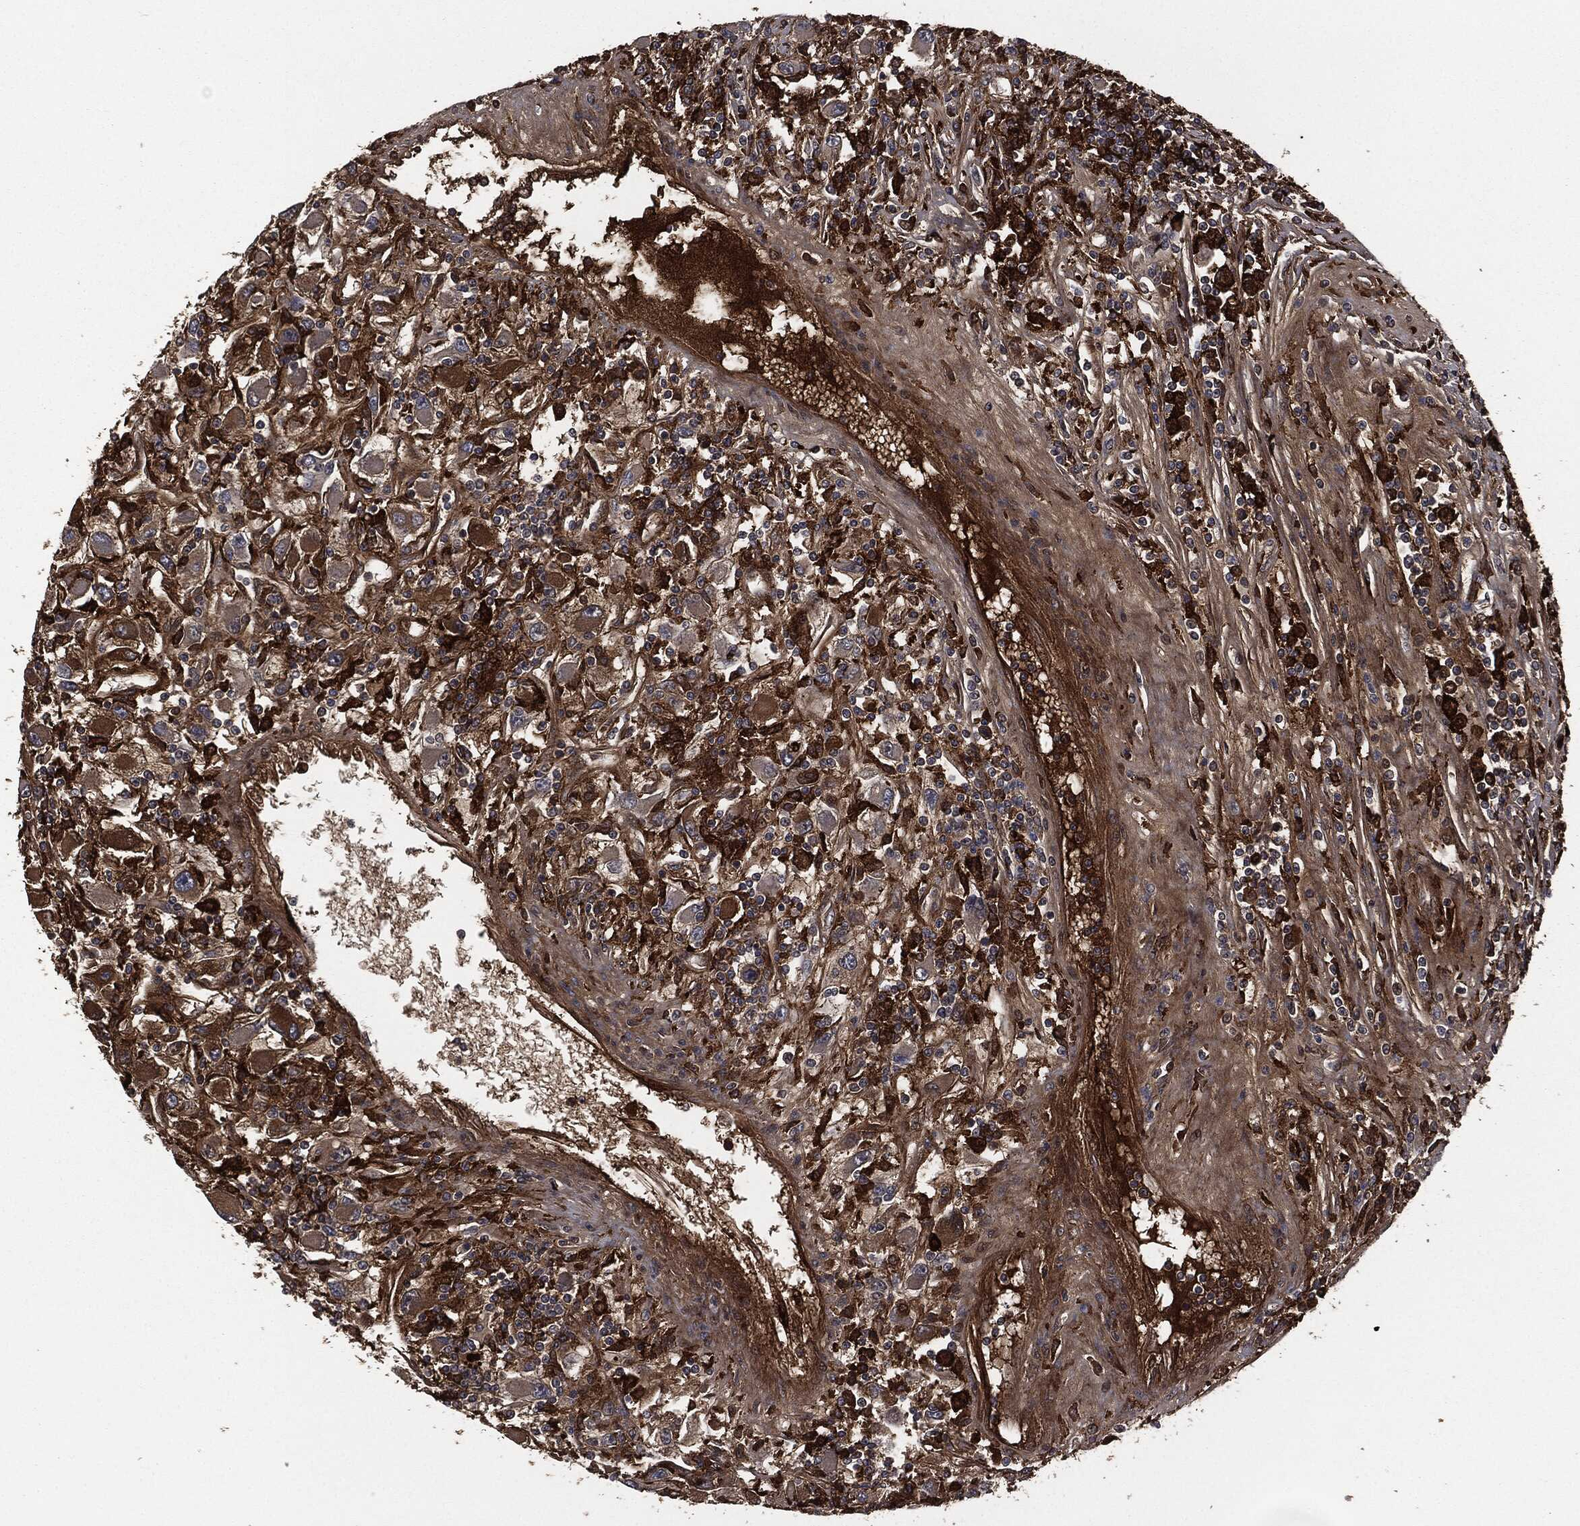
{"staining": {"intensity": "moderate", "quantity": ">75%", "location": "cytoplasmic/membranous"}, "tissue": "renal cancer", "cell_type": "Tumor cells", "image_type": "cancer", "snomed": [{"axis": "morphology", "description": "Adenocarcinoma, NOS"}, {"axis": "topography", "description": "Kidney"}], "caption": "Human renal cancer stained for a protein (brown) shows moderate cytoplasmic/membranous positive expression in about >75% of tumor cells.", "gene": "CRABP2", "patient": {"sex": "female", "age": 67}}